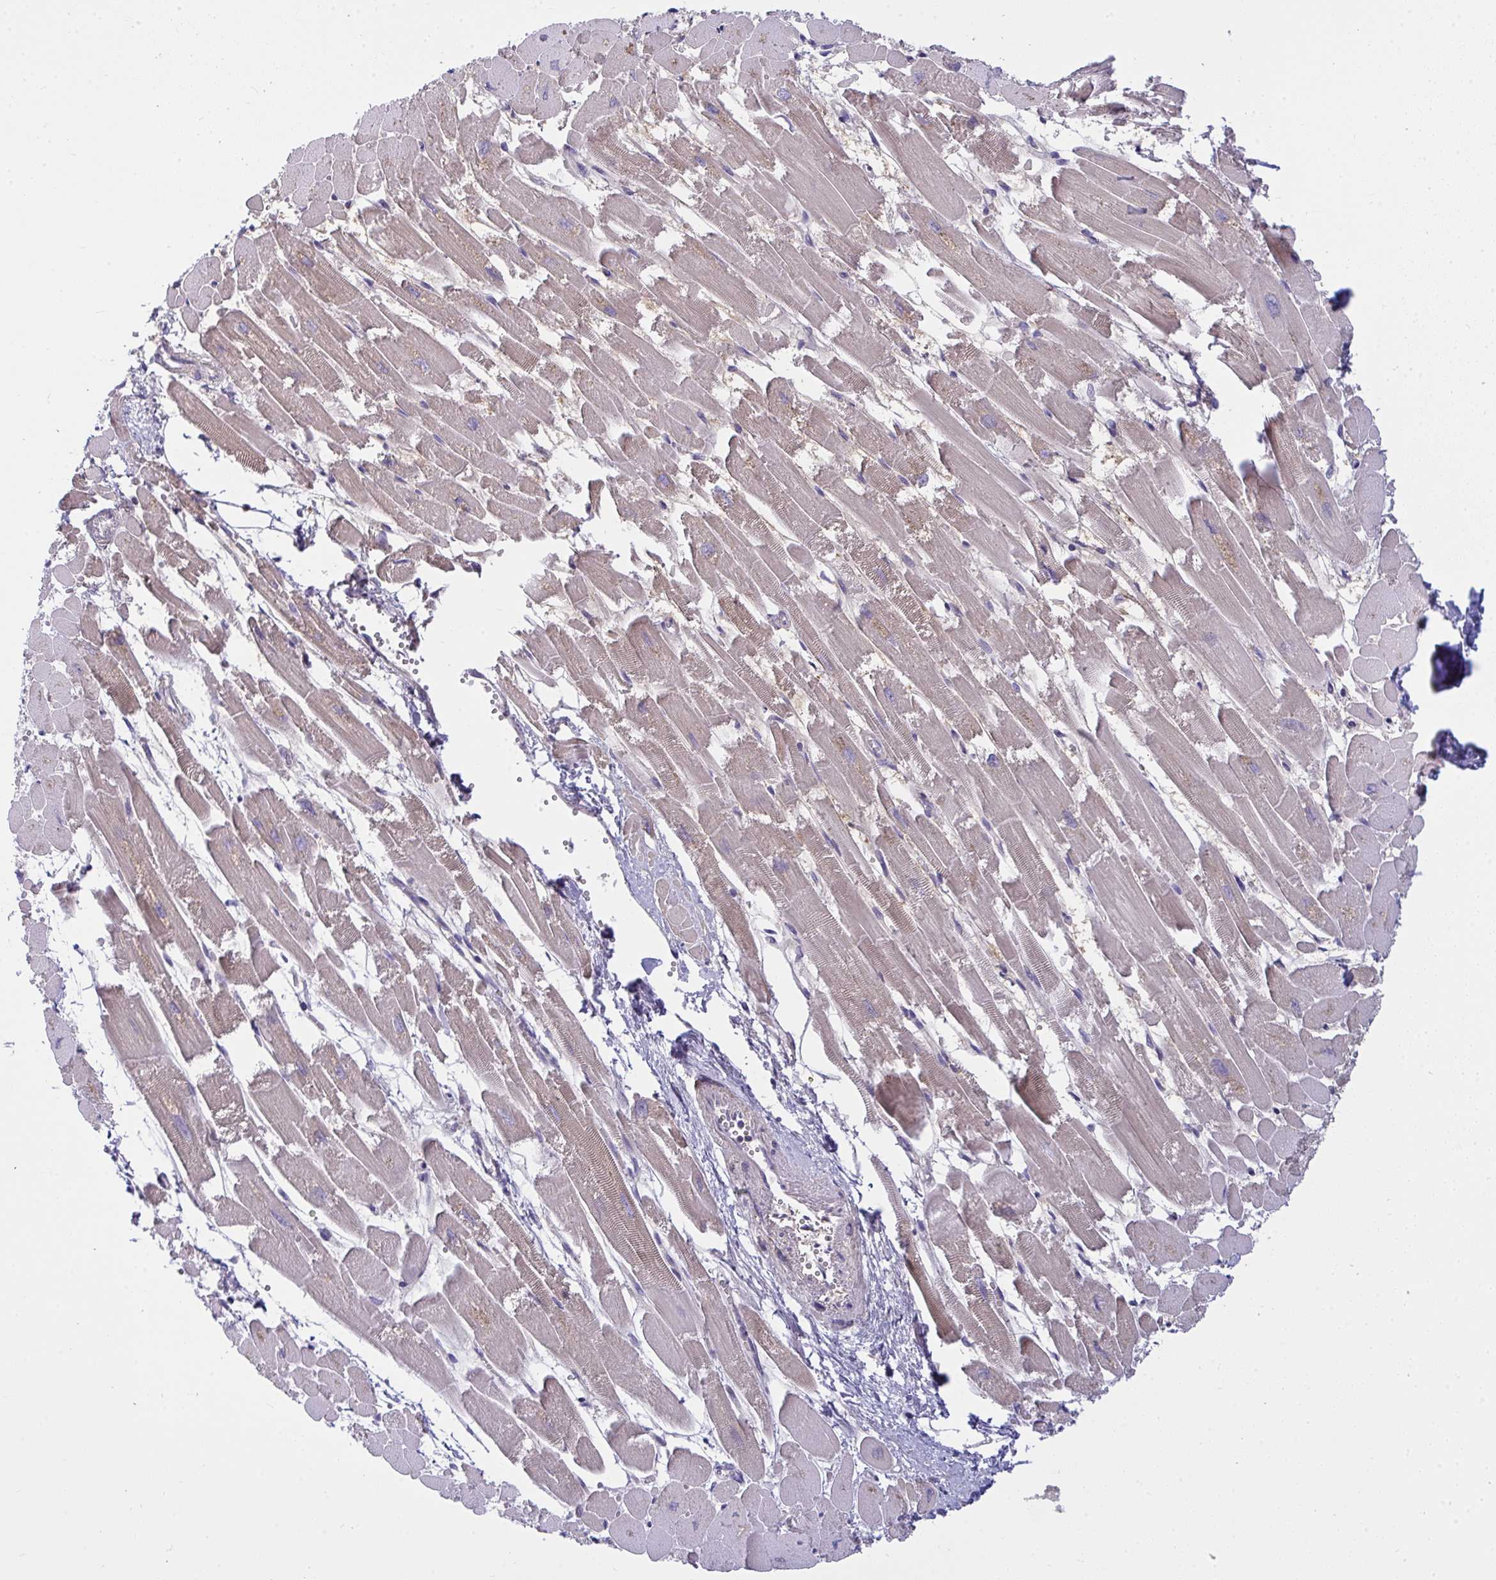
{"staining": {"intensity": "weak", "quantity": ">75%", "location": "cytoplasmic/membranous"}, "tissue": "heart muscle", "cell_type": "Cardiomyocytes", "image_type": "normal", "snomed": [{"axis": "morphology", "description": "Normal tissue, NOS"}, {"axis": "topography", "description": "Heart"}], "caption": "A high-resolution histopathology image shows IHC staining of unremarkable heart muscle, which displays weak cytoplasmic/membranous positivity in approximately >75% of cardiomyocytes.", "gene": "SLC30A6", "patient": {"sex": "female", "age": 52}}